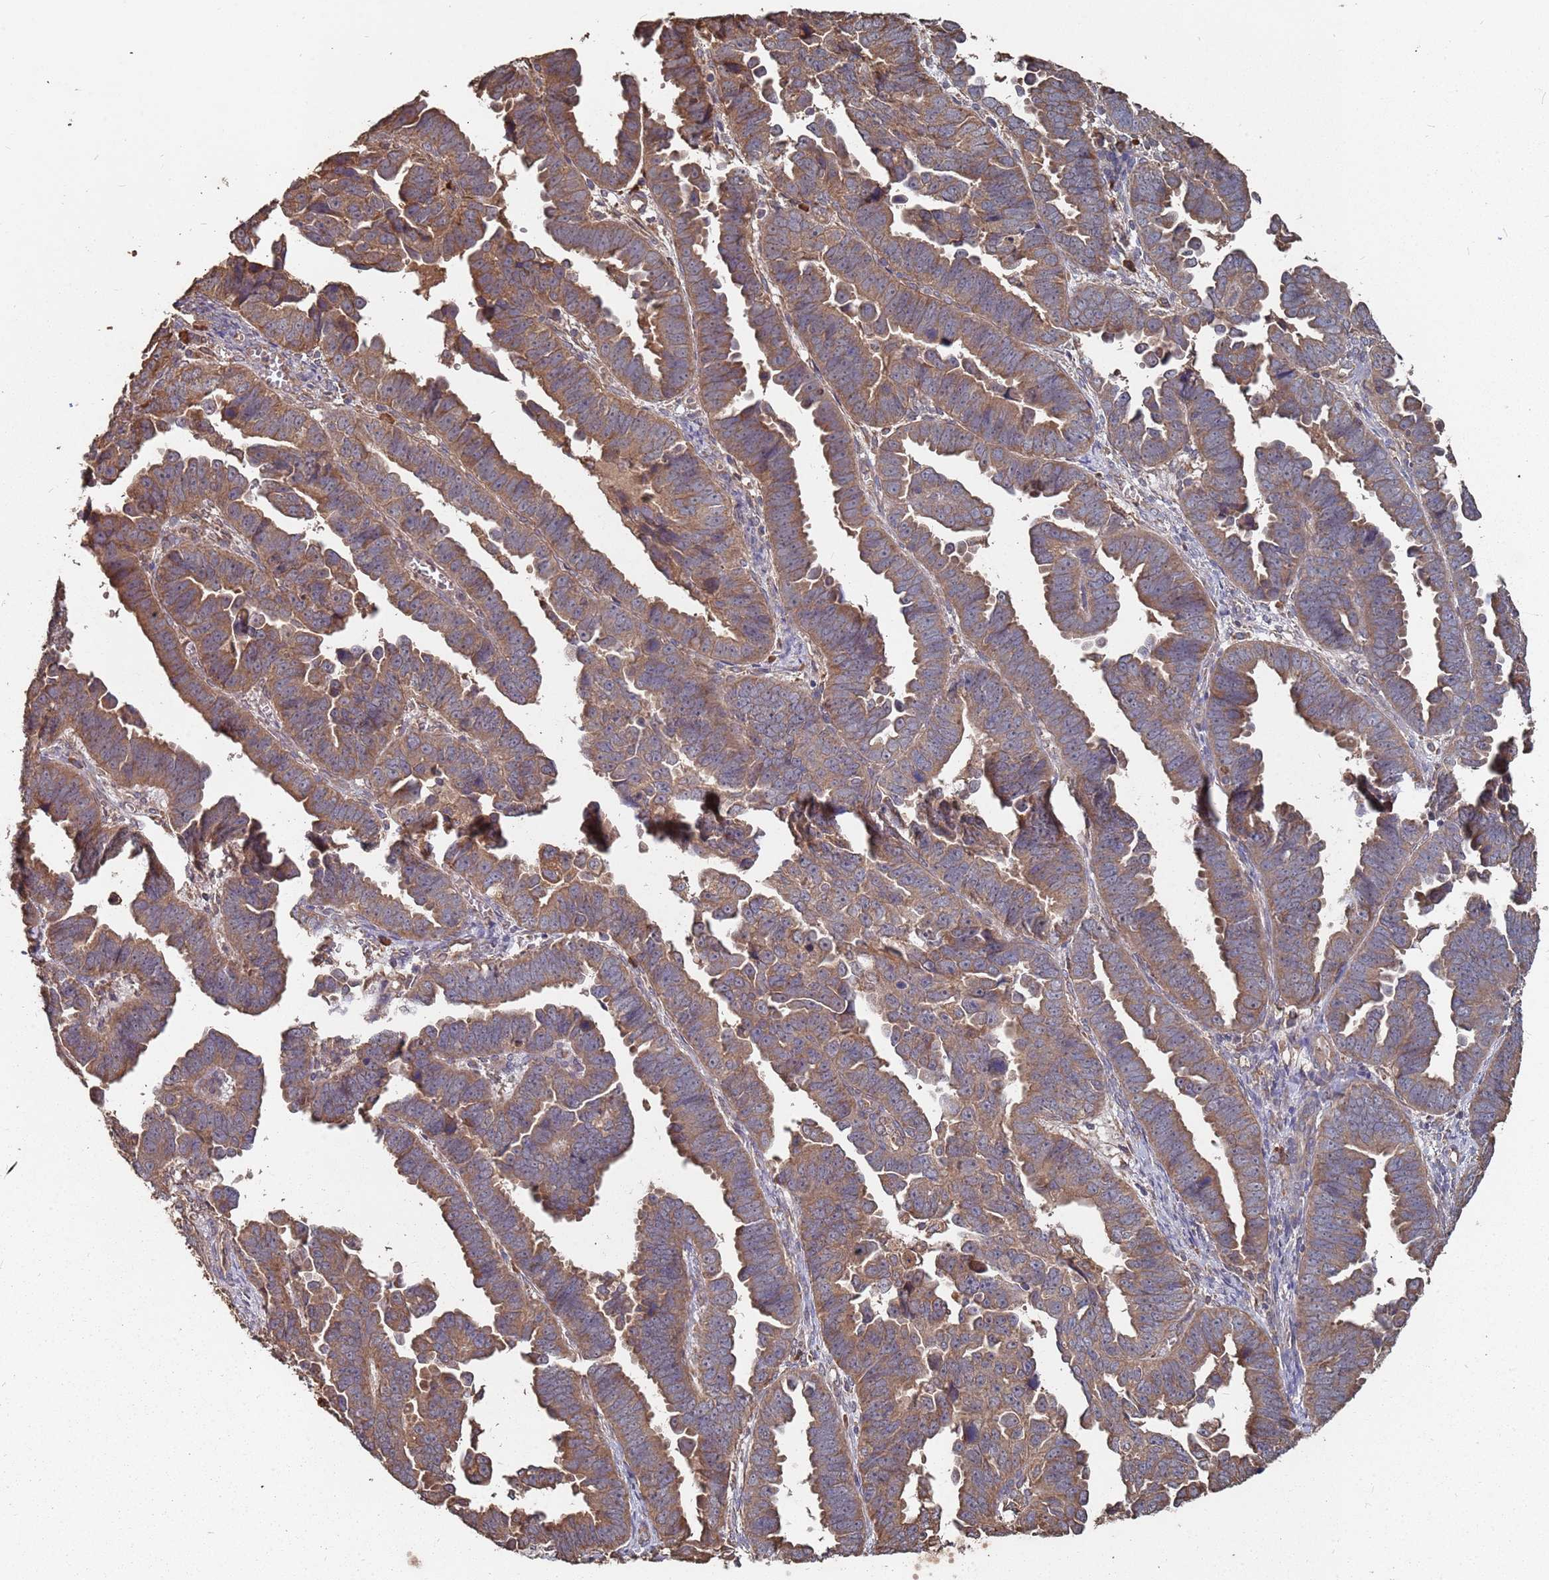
{"staining": {"intensity": "moderate", "quantity": ">75%", "location": "cytoplasmic/membranous"}, "tissue": "endometrial cancer", "cell_type": "Tumor cells", "image_type": "cancer", "snomed": [{"axis": "morphology", "description": "Adenocarcinoma, NOS"}, {"axis": "topography", "description": "Endometrium"}], "caption": "An image of adenocarcinoma (endometrial) stained for a protein demonstrates moderate cytoplasmic/membranous brown staining in tumor cells. The staining is performed using DAB brown chromogen to label protein expression. The nuclei are counter-stained blue using hematoxylin.", "gene": "ATG5", "patient": {"sex": "female", "age": 75}}